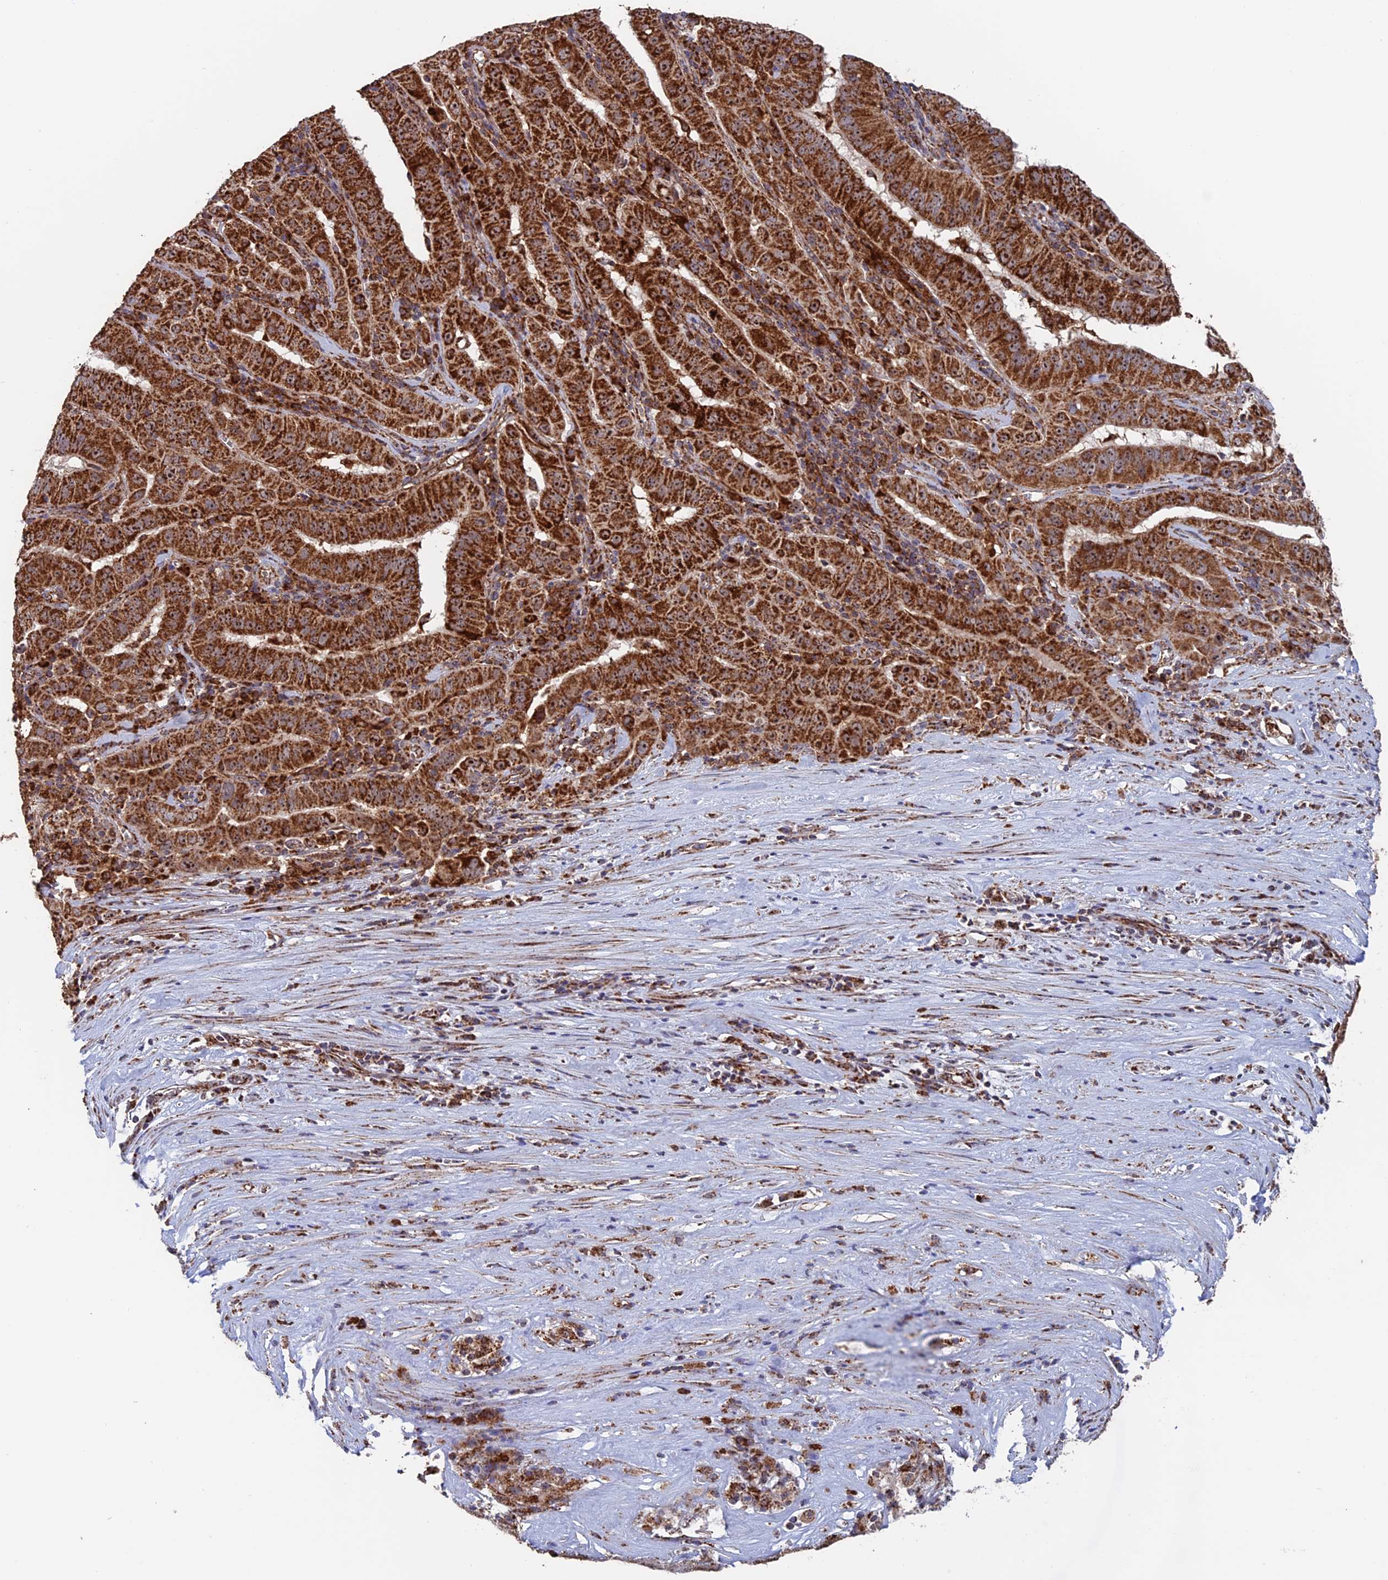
{"staining": {"intensity": "strong", "quantity": ">75%", "location": "cytoplasmic/membranous,nuclear"}, "tissue": "pancreatic cancer", "cell_type": "Tumor cells", "image_type": "cancer", "snomed": [{"axis": "morphology", "description": "Adenocarcinoma, NOS"}, {"axis": "topography", "description": "Pancreas"}], "caption": "Adenocarcinoma (pancreatic) stained for a protein exhibits strong cytoplasmic/membranous and nuclear positivity in tumor cells. (DAB = brown stain, brightfield microscopy at high magnification).", "gene": "DTYMK", "patient": {"sex": "male", "age": 63}}